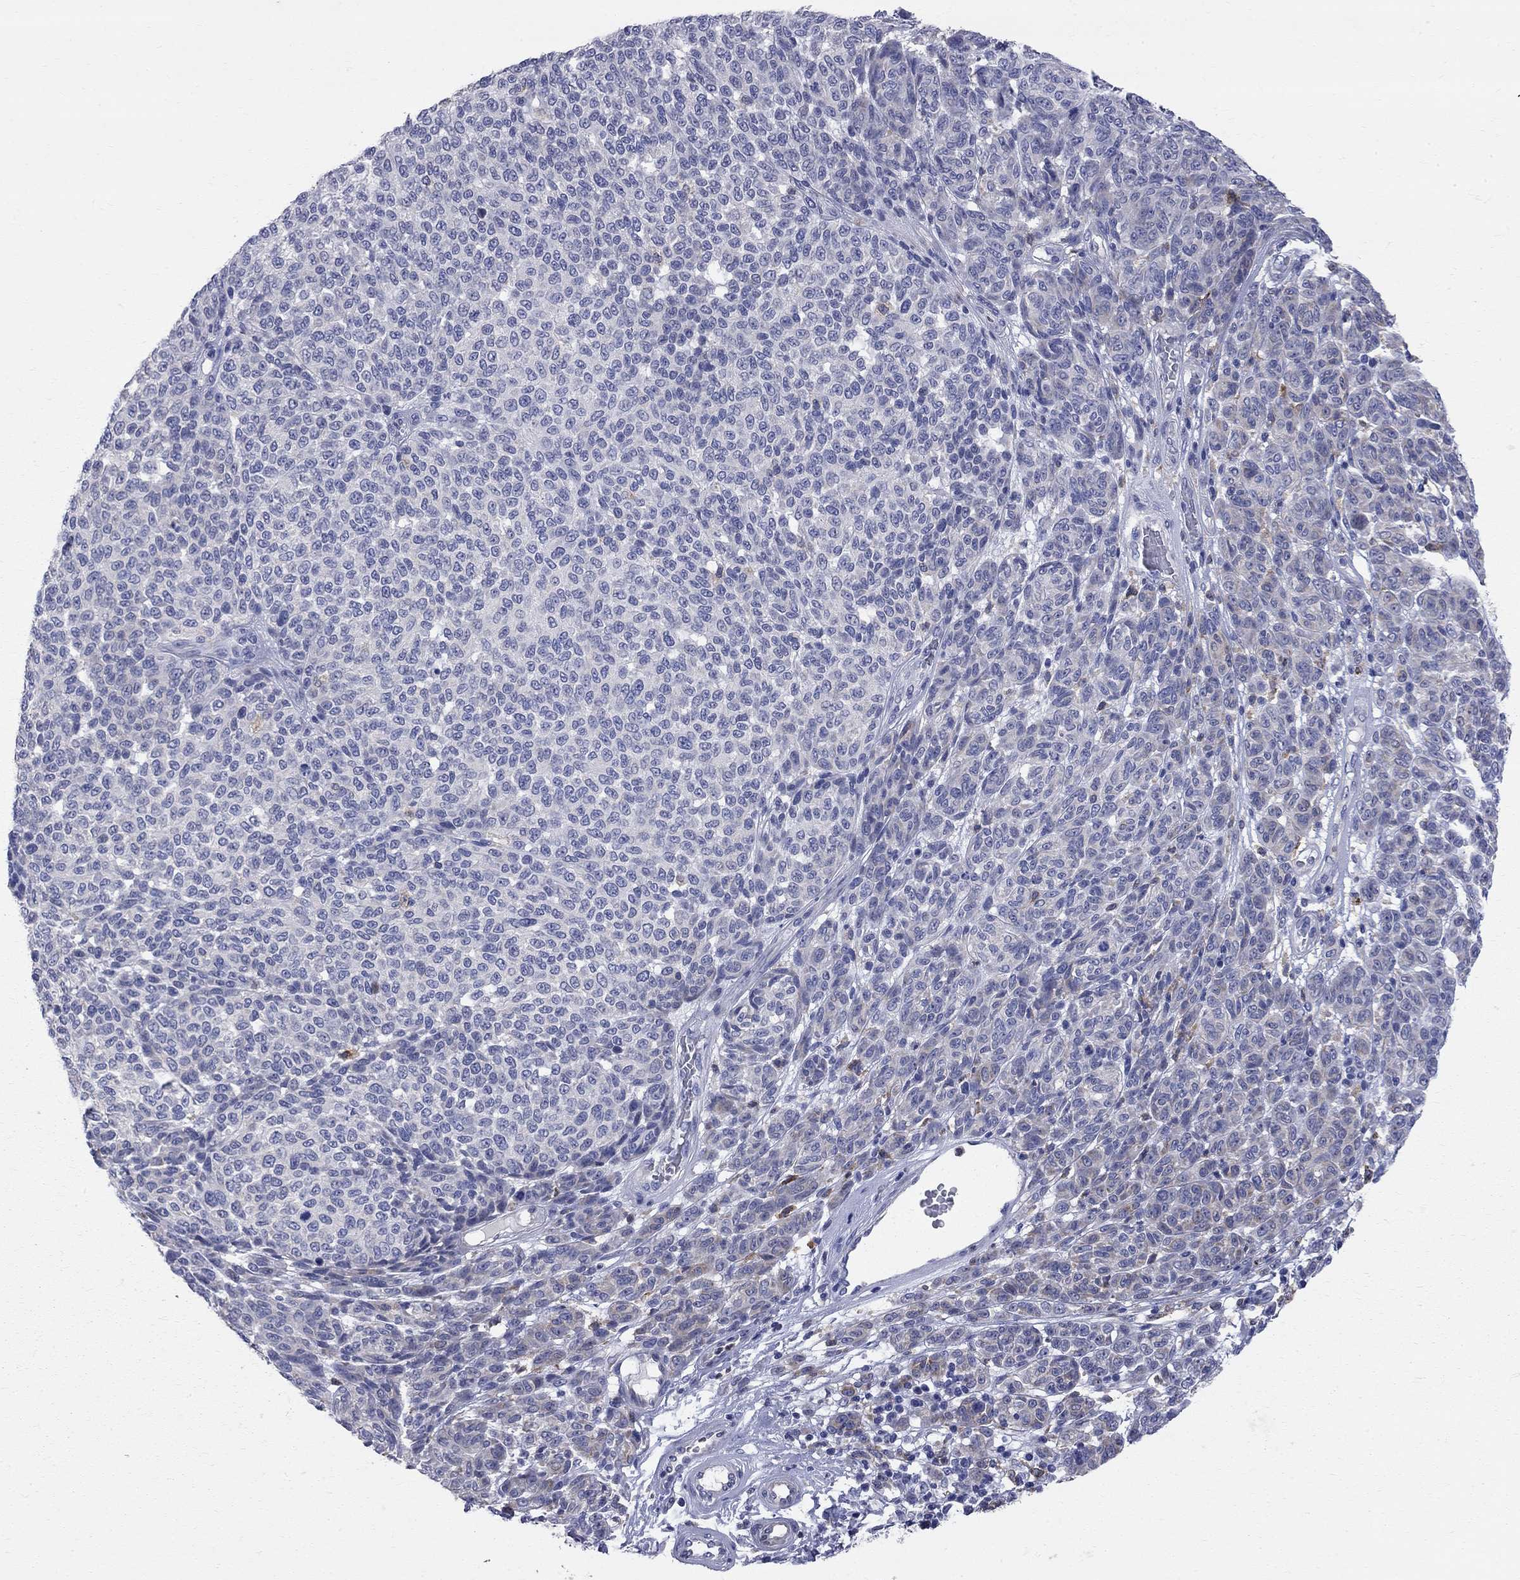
{"staining": {"intensity": "moderate", "quantity": "<25%", "location": "cytoplasmic/membranous"}, "tissue": "melanoma", "cell_type": "Tumor cells", "image_type": "cancer", "snomed": [{"axis": "morphology", "description": "Malignant melanoma, NOS"}, {"axis": "topography", "description": "Skin"}], "caption": "Malignant melanoma stained with DAB immunohistochemistry displays low levels of moderate cytoplasmic/membranous positivity in about <25% of tumor cells. (brown staining indicates protein expression, while blue staining denotes nuclei).", "gene": "ACSL1", "patient": {"sex": "male", "age": 59}}